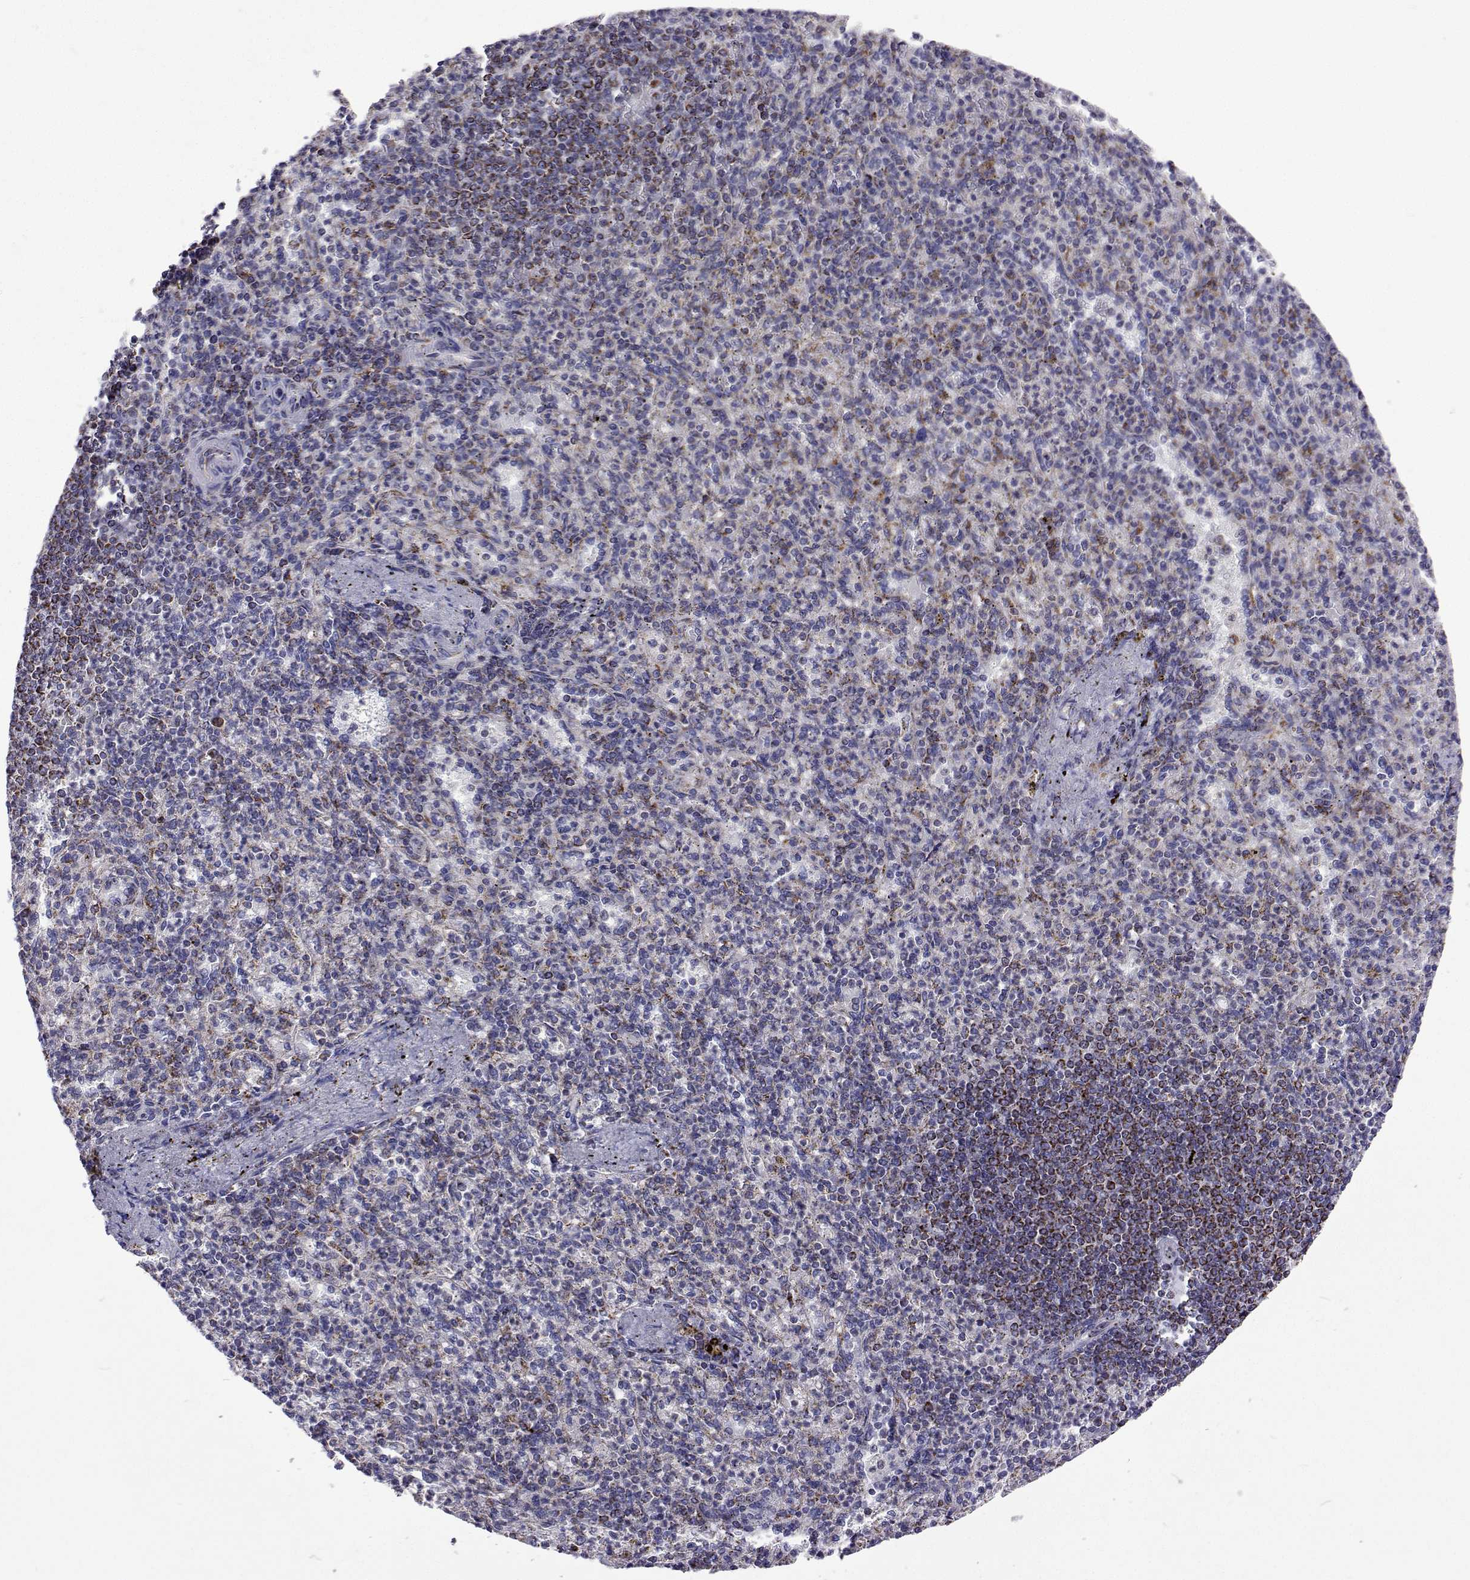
{"staining": {"intensity": "negative", "quantity": "none", "location": "none"}, "tissue": "spleen", "cell_type": "Cells in red pulp", "image_type": "normal", "snomed": [{"axis": "morphology", "description": "Normal tissue, NOS"}, {"axis": "topography", "description": "Spleen"}], "caption": "Cells in red pulp are negative for brown protein staining in unremarkable spleen. (IHC, brightfield microscopy, high magnification).", "gene": "MCCC2", "patient": {"sex": "female", "age": 74}}